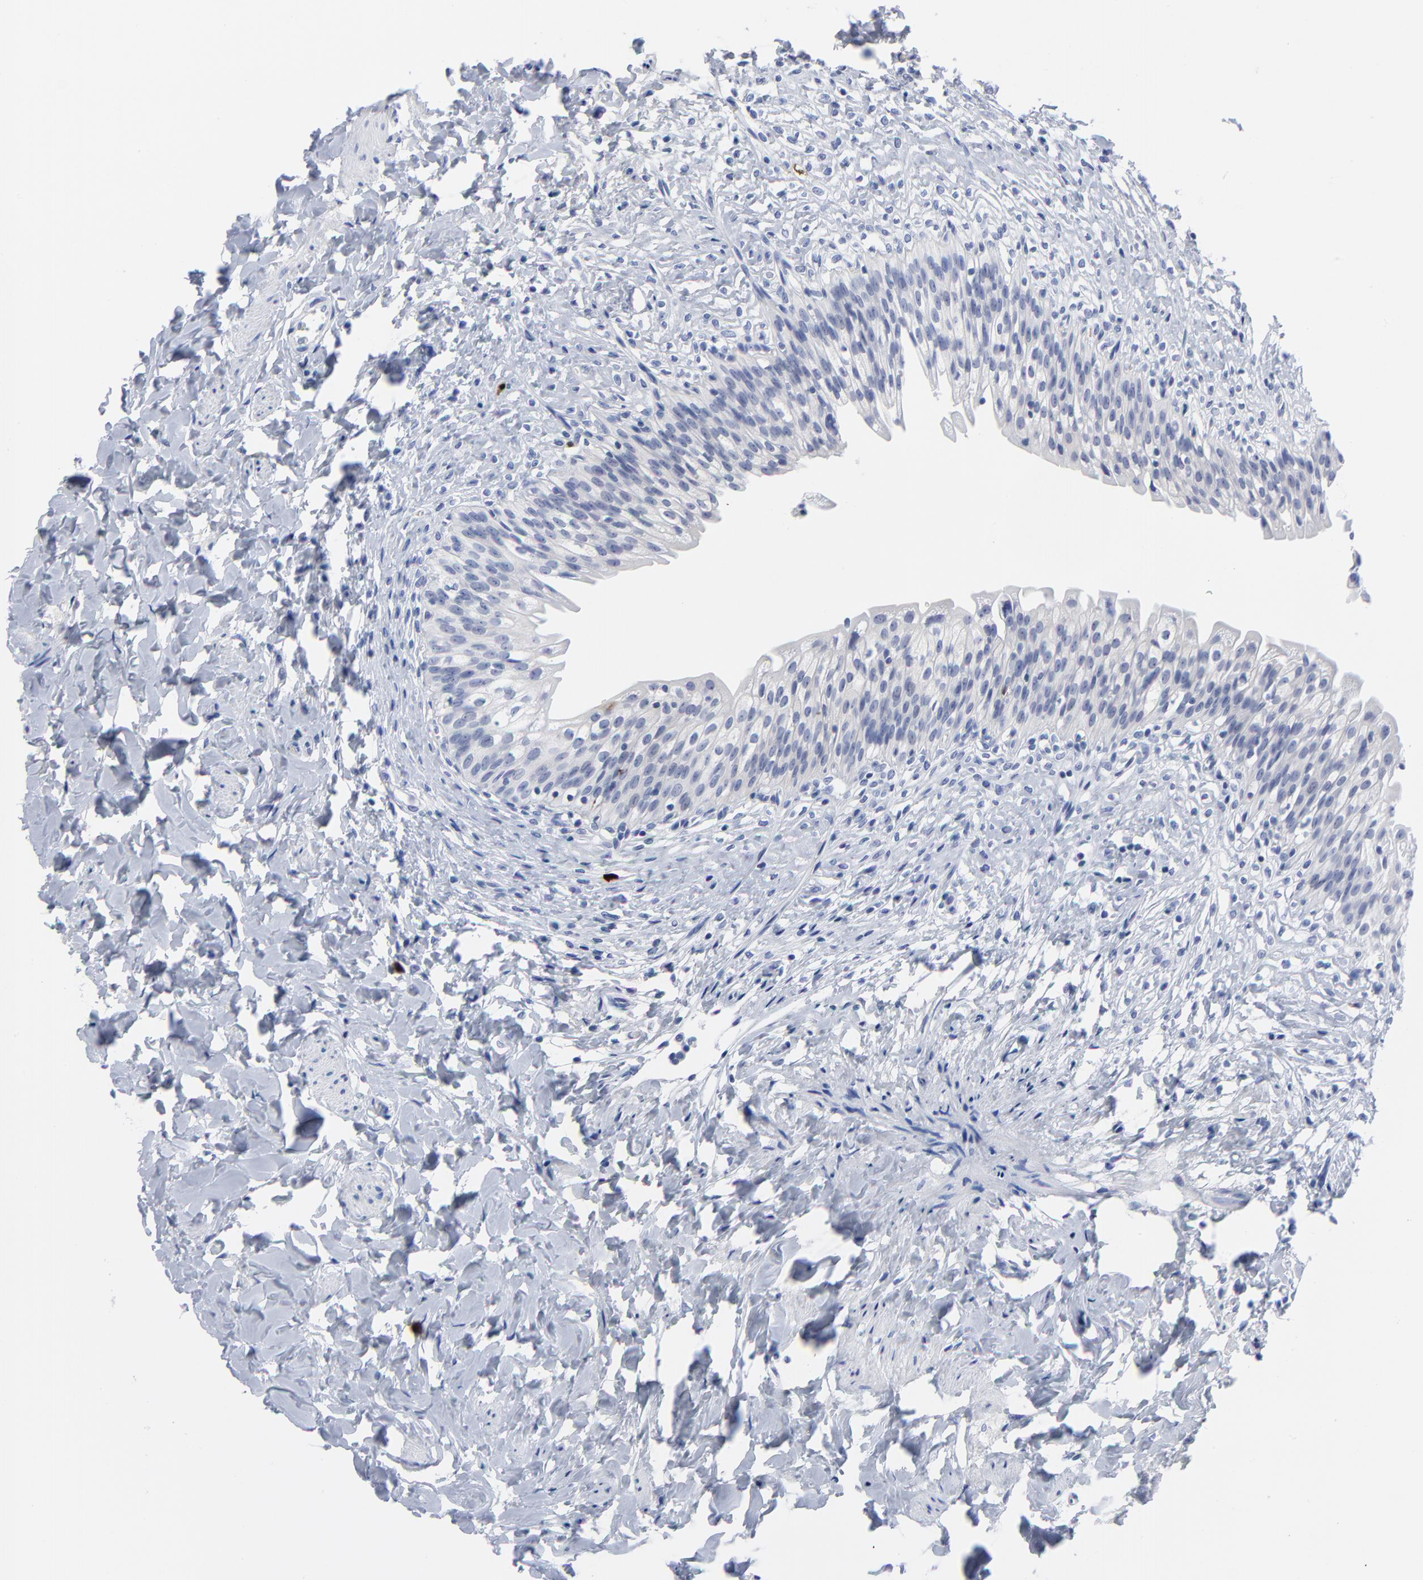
{"staining": {"intensity": "strong", "quantity": "<25%", "location": "cytoplasmic/membranous,nuclear"}, "tissue": "urinary bladder", "cell_type": "Urothelial cells", "image_type": "normal", "snomed": [{"axis": "morphology", "description": "Normal tissue, NOS"}, {"axis": "morphology", "description": "Inflammation, NOS"}, {"axis": "topography", "description": "Urinary bladder"}], "caption": "About <25% of urothelial cells in unremarkable human urinary bladder show strong cytoplasmic/membranous,nuclear protein staining as visualized by brown immunohistochemical staining.", "gene": "CDK1", "patient": {"sex": "female", "age": 80}}